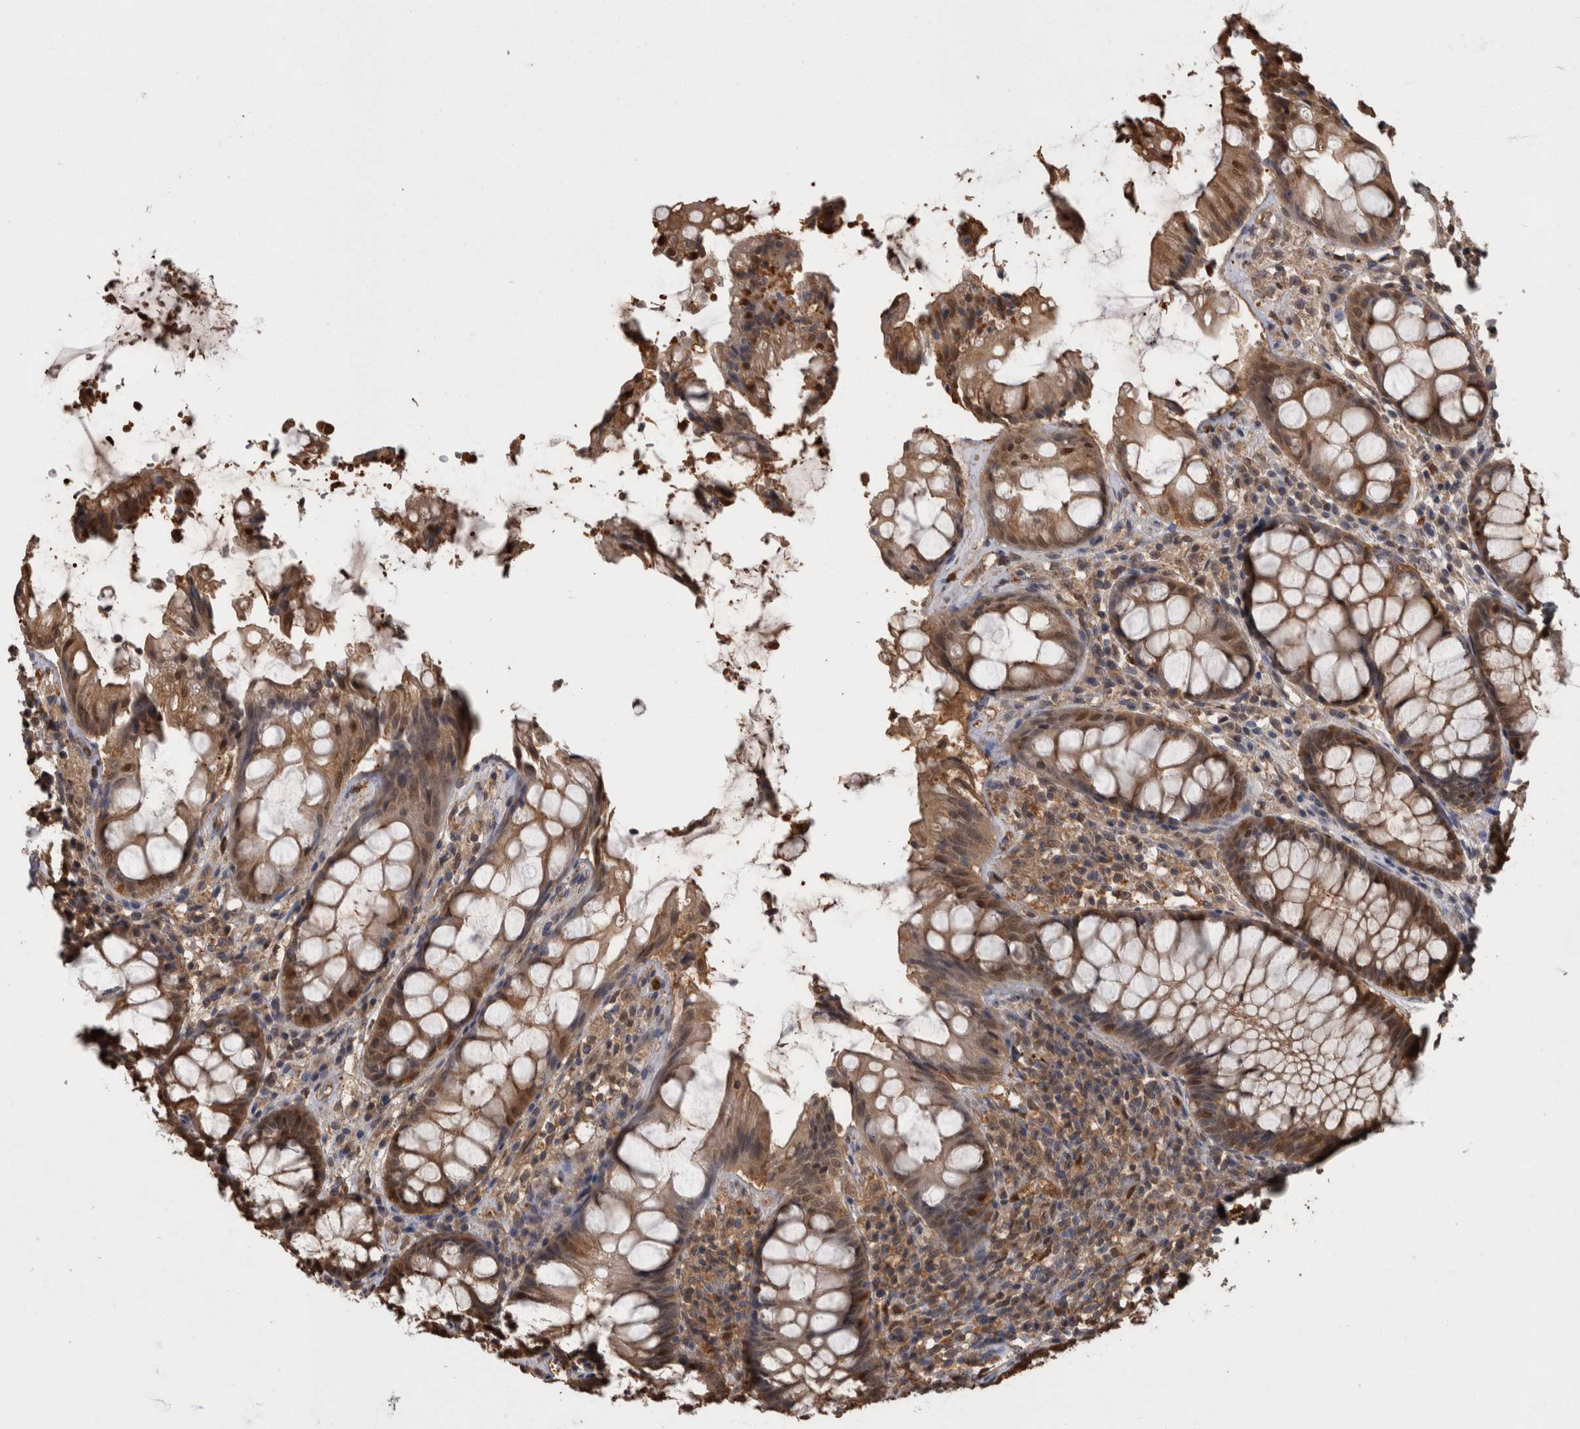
{"staining": {"intensity": "strong", "quantity": ">75%", "location": "cytoplasmic/membranous,nuclear"}, "tissue": "rectum", "cell_type": "Glandular cells", "image_type": "normal", "snomed": [{"axis": "morphology", "description": "Normal tissue, NOS"}, {"axis": "topography", "description": "Rectum"}], "caption": "There is high levels of strong cytoplasmic/membranous,nuclear expression in glandular cells of benign rectum, as demonstrated by immunohistochemical staining (brown color).", "gene": "LXN", "patient": {"sex": "male", "age": 64}}